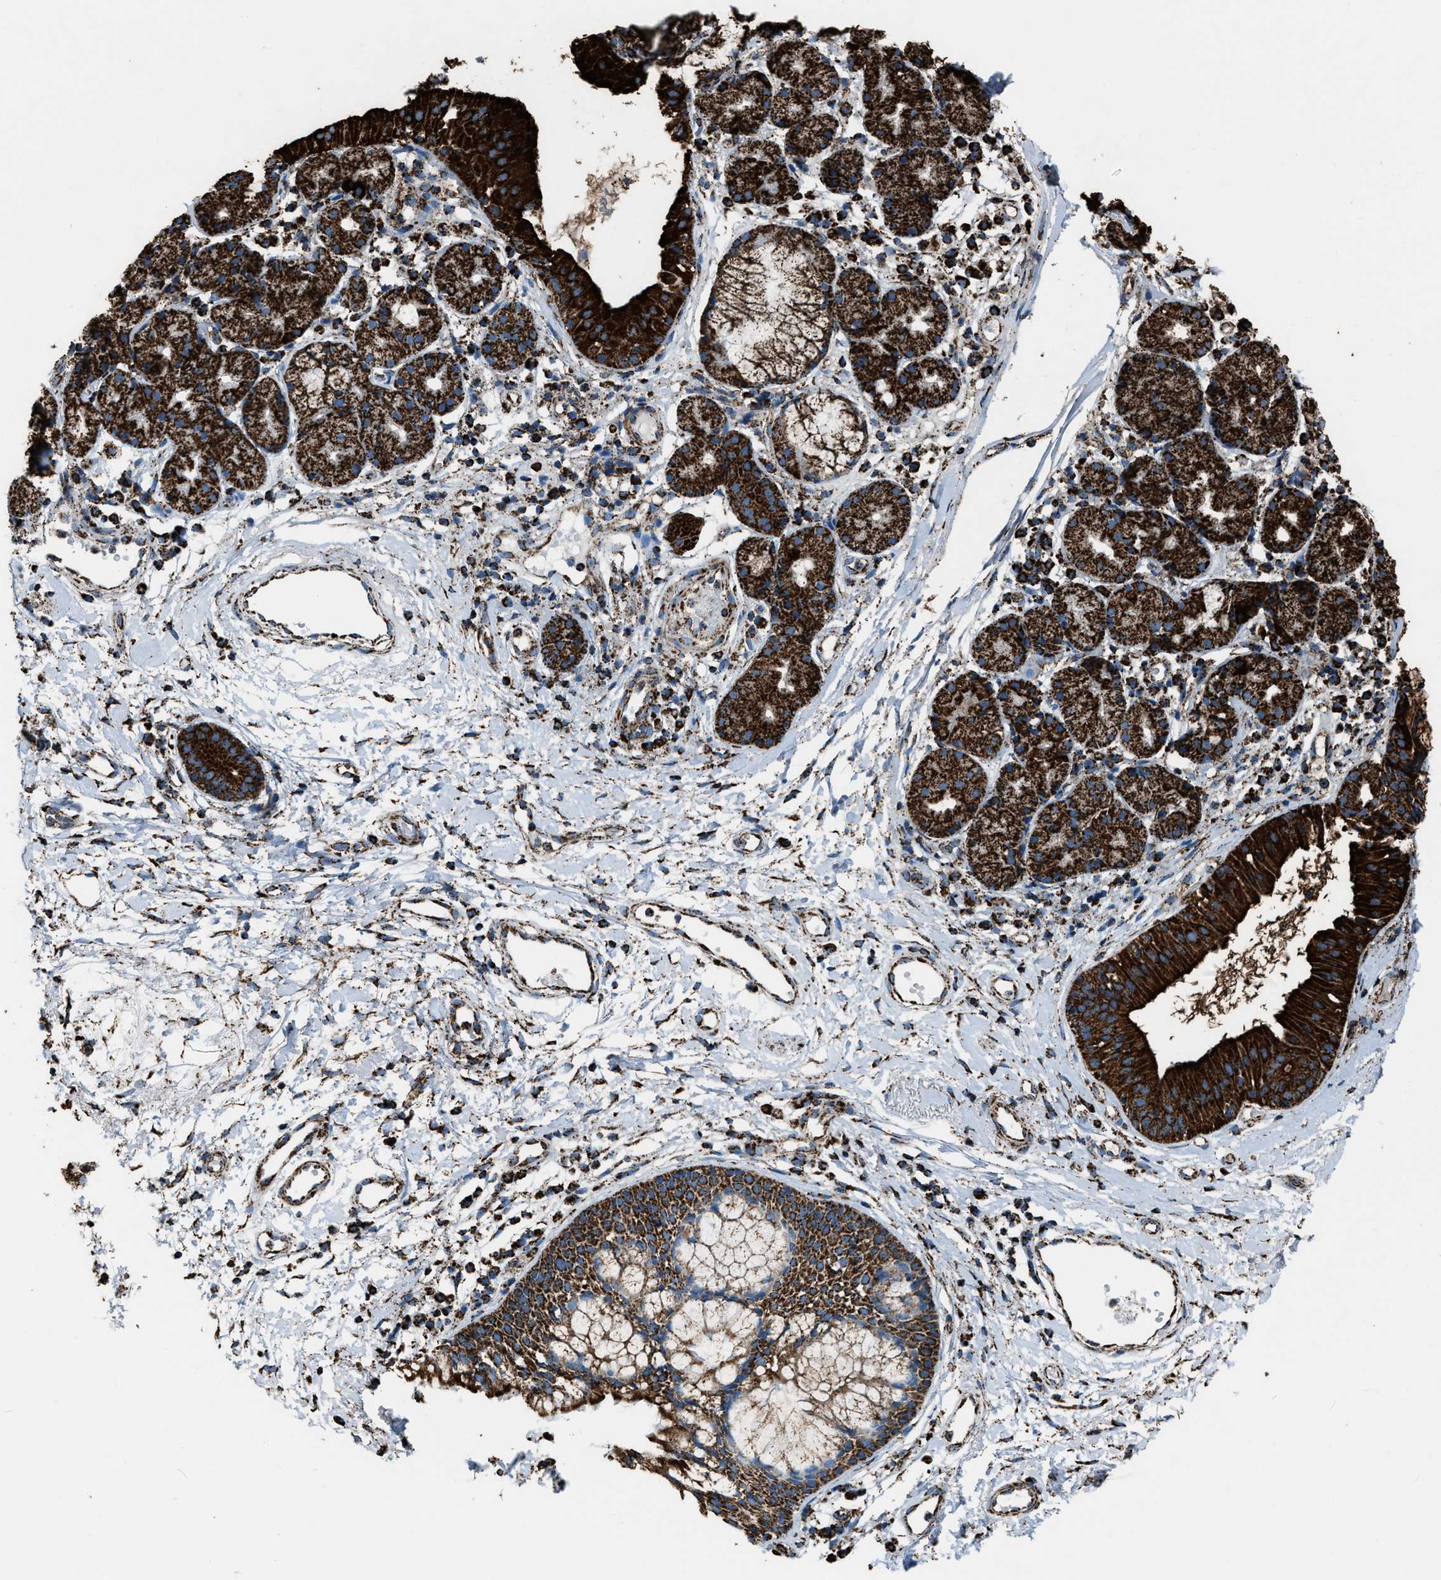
{"staining": {"intensity": "strong", "quantity": ">75%", "location": "cytoplasmic/membranous"}, "tissue": "nasopharynx", "cell_type": "Respiratory epithelial cells", "image_type": "normal", "snomed": [{"axis": "morphology", "description": "Normal tissue, NOS"}, {"axis": "morphology", "description": "Basal cell carcinoma"}, {"axis": "topography", "description": "Cartilage tissue"}, {"axis": "topography", "description": "Nasopharynx"}, {"axis": "topography", "description": "Oral tissue"}], "caption": "A high amount of strong cytoplasmic/membranous positivity is identified in approximately >75% of respiratory epithelial cells in unremarkable nasopharynx.", "gene": "MDH2", "patient": {"sex": "female", "age": 77}}